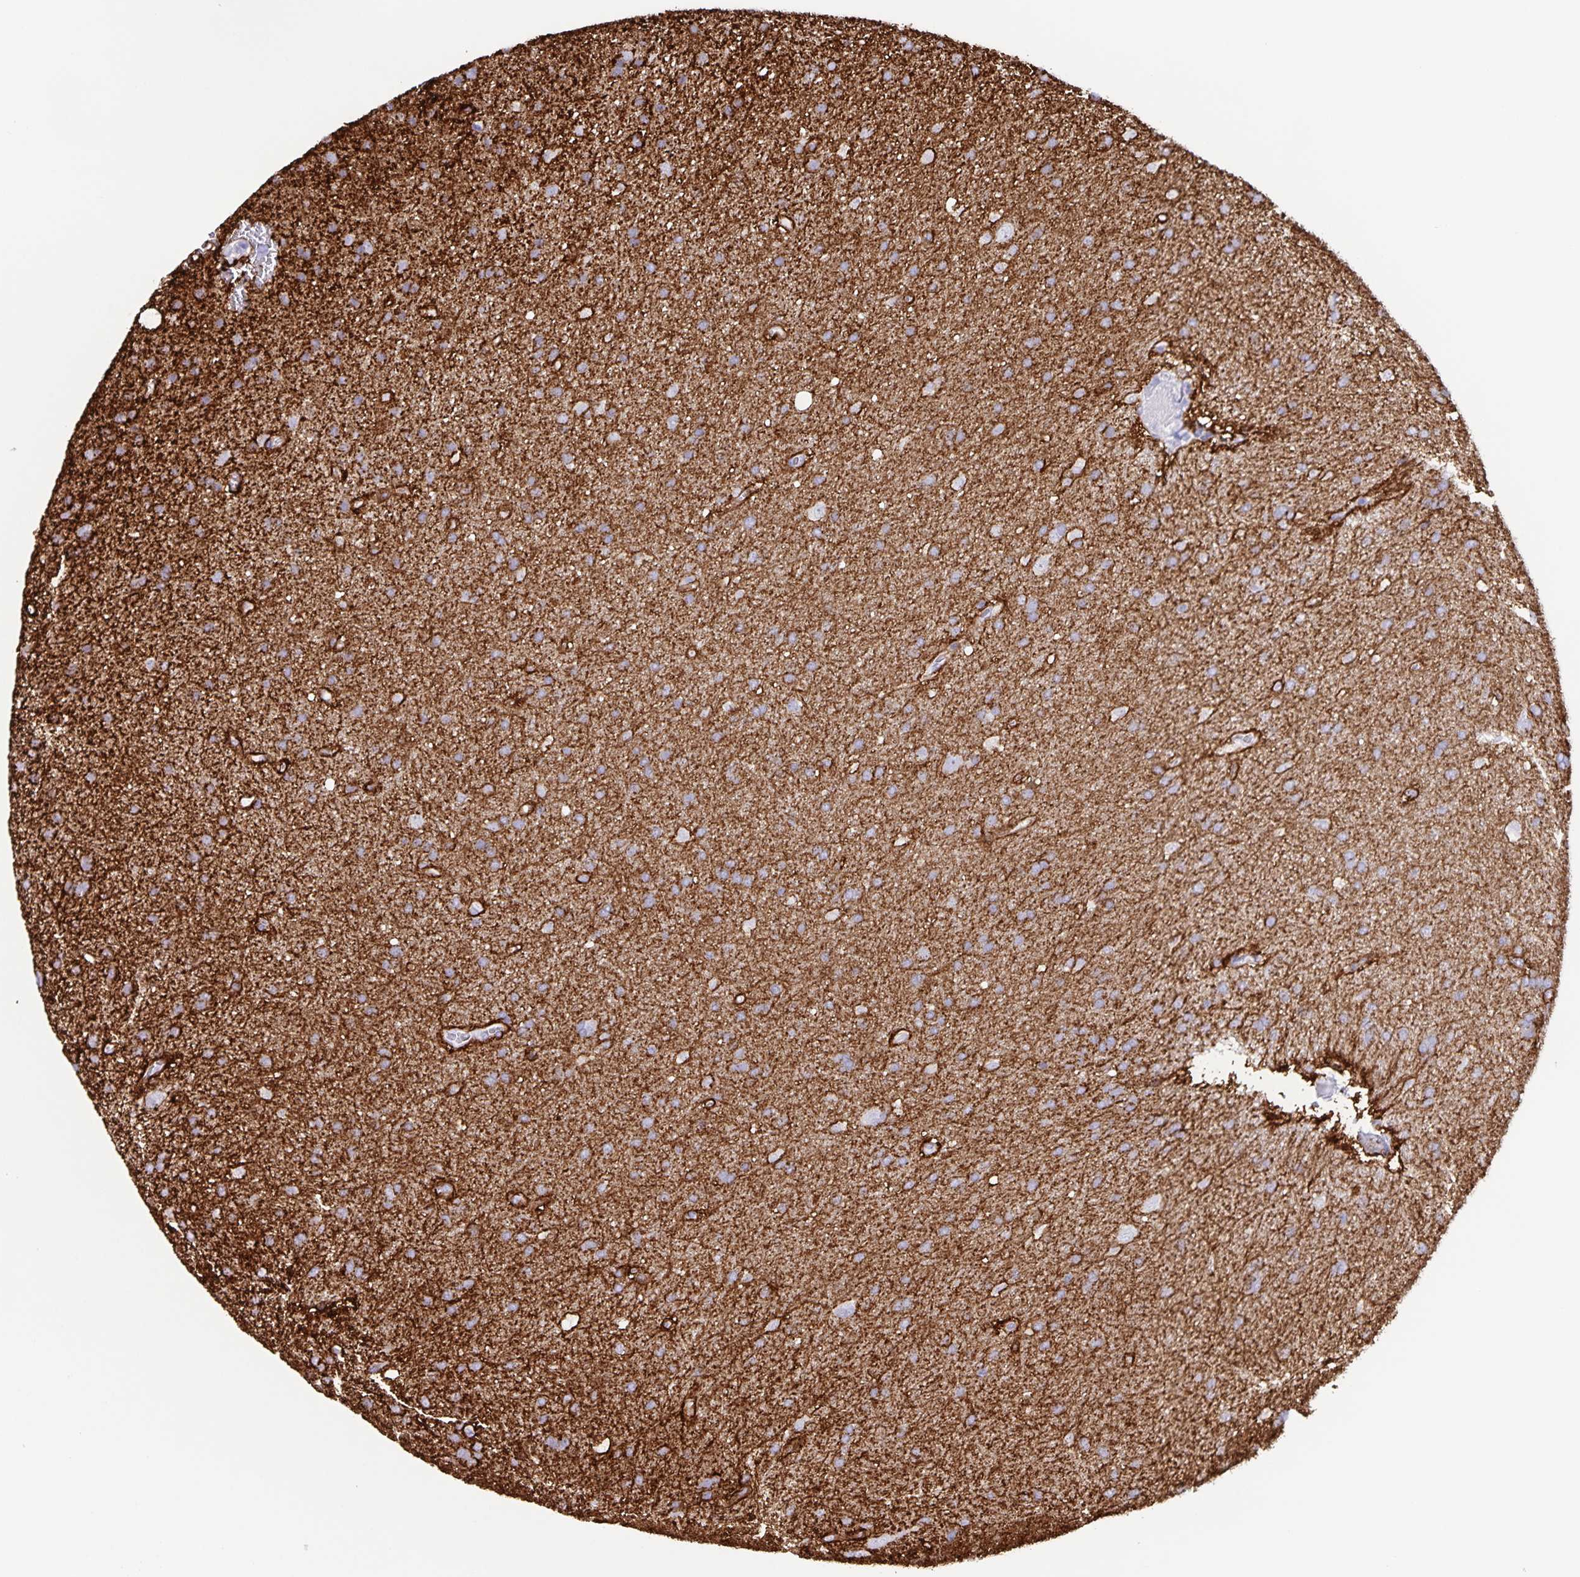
{"staining": {"intensity": "moderate", "quantity": ">75%", "location": "cytoplasmic/membranous"}, "tissue": "glioma", "cell_type": "Tumor cells", "image_type": "cancer", "snomed": [{"axis": "morphology", "description": "Glioma, malignant, Low grade"}, {"axis": "topography", "description": "Brain"}], "caption": "IHC of glioma exhibits medium levels of moderate cytoplasmic/membranous positivity in approximately >75% of tumor cells. (Brightfield microscopy of DAB IHC at high magnification).", "gene": "AQP4", "patient": {"sex": "female", "age": 54}}